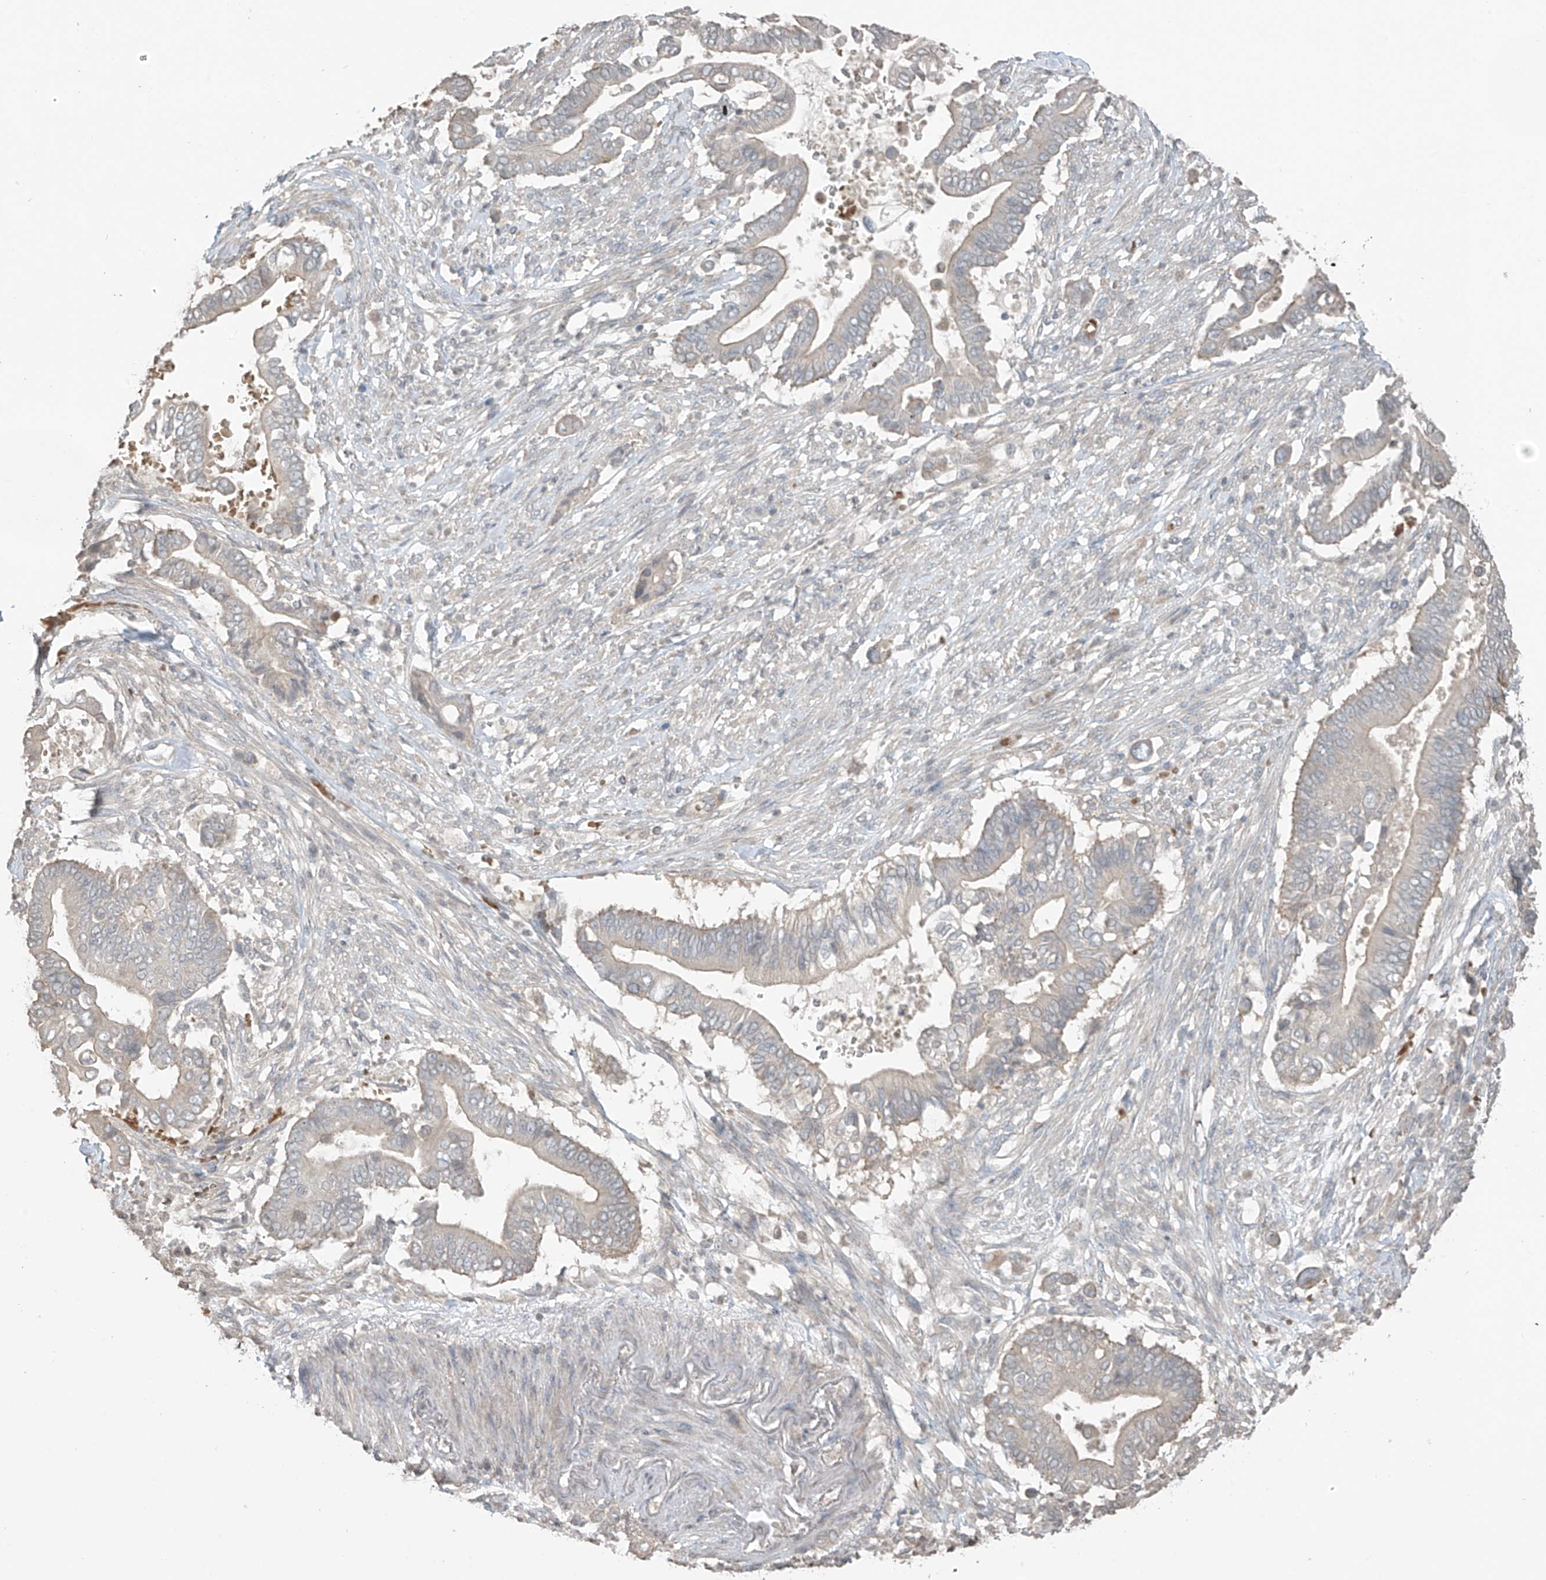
{"staining": {"intensity": "weak", "quantity": "<25%", "location": "cytoplasmic/membranous"}, "tissue": "pancreatic cancer", "cell_type": "Tumor cells", "image_type": "cancer", "snomed": [{"axis": "morphology", "description": "Adenocarcinoma, NOS"}, {"axis": "topography", "description": "Pancreas"}], "caption": "This is an immunohistochemistry micrograph of human pancreatic cancer (adenocarcinoma). There is no staining in tumor cells.", "gene": "HOXA11", "patient": {"sex": "male", "age": 68}}